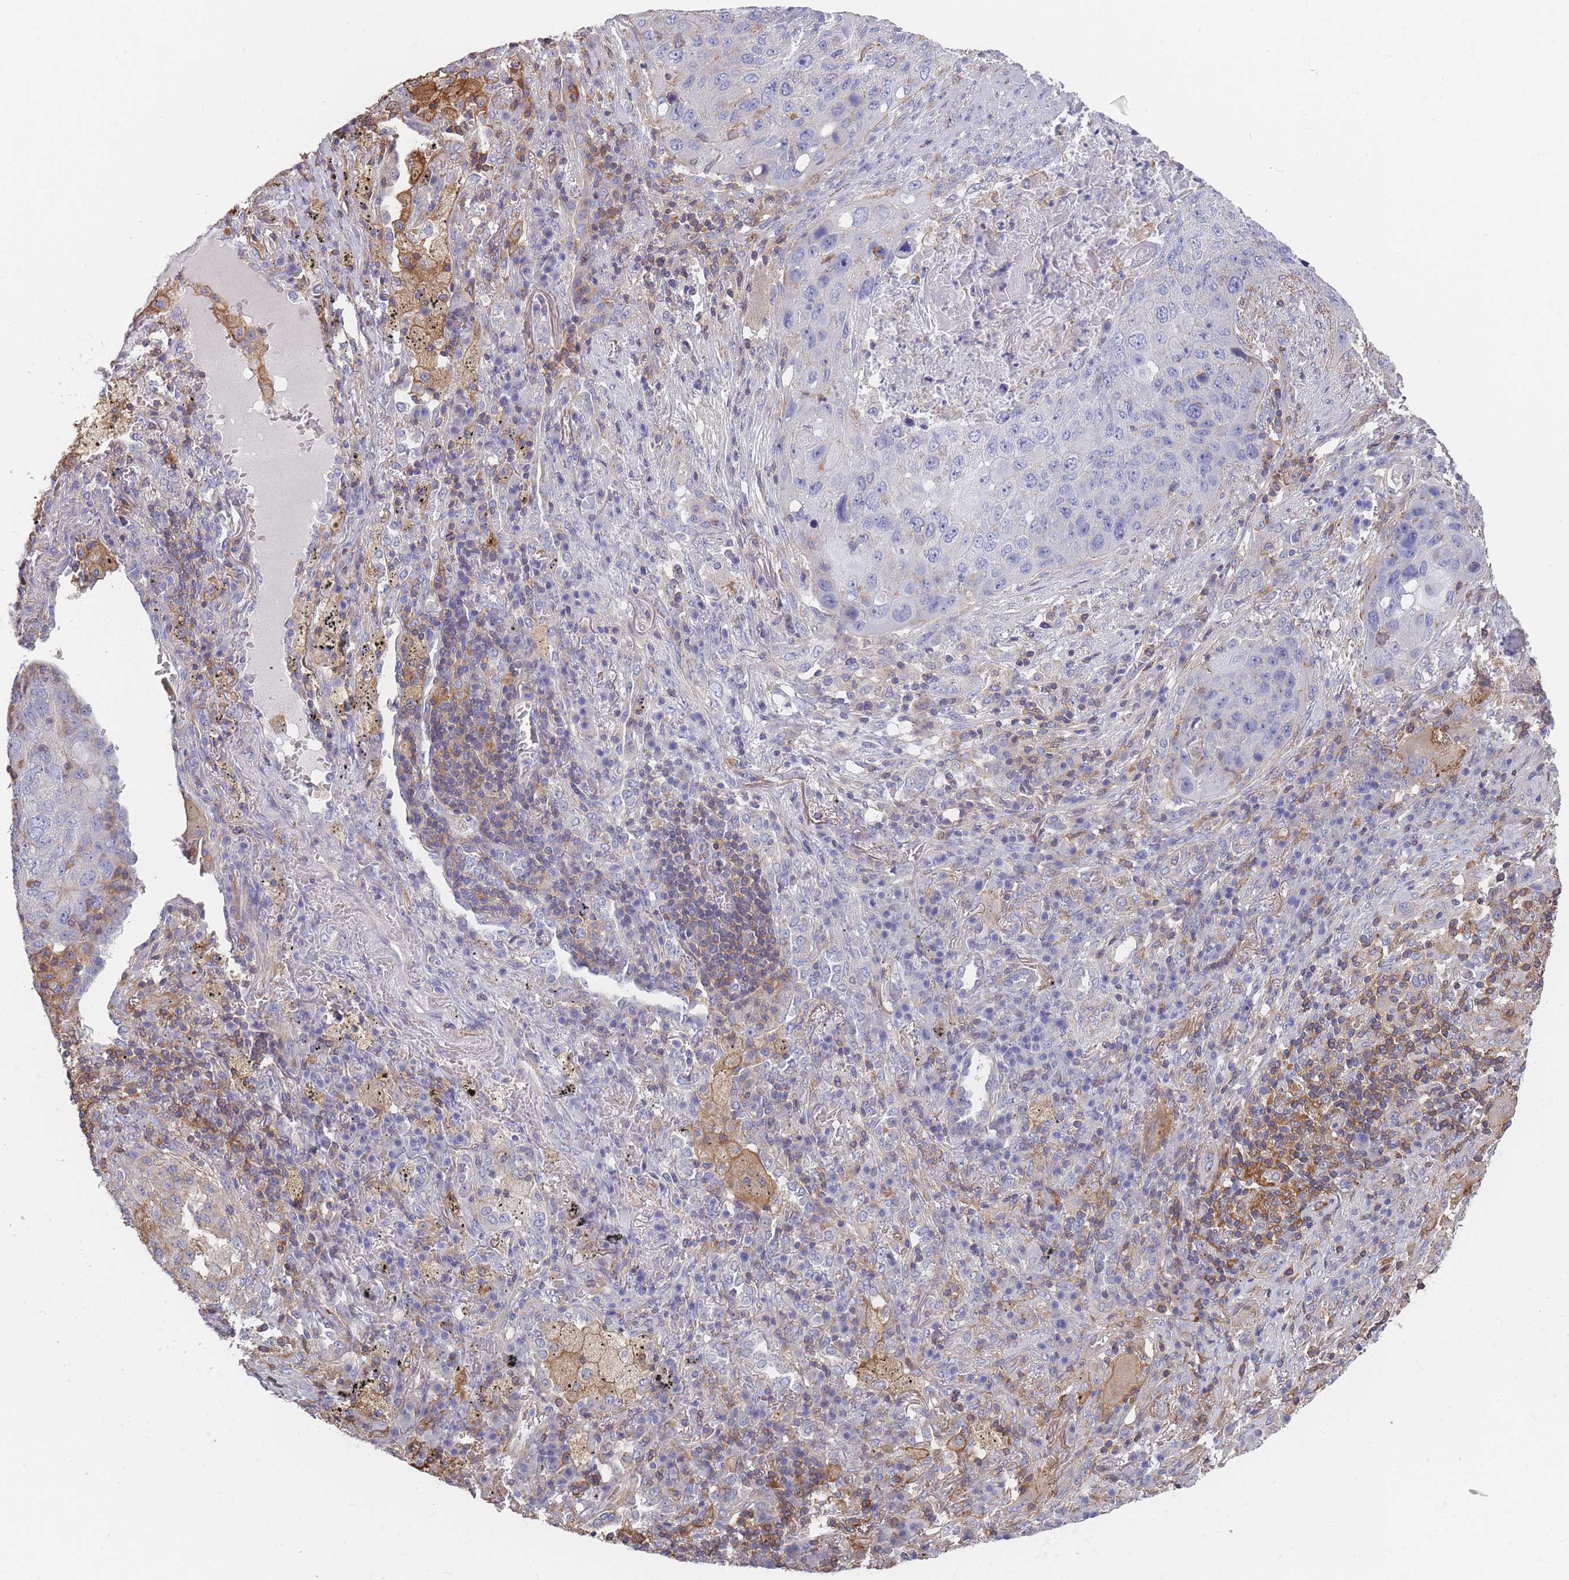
{"staining": {"intensity": "negative", "quantity": "none", "location": "none"}, "tissue": "lung cancer", "cell_type": "Tumor cells", "image_type": "cancer", "snomed": [{"axis": "morphology", "description": "Squamous cell carcinoma, NOS"}, {"axis": "topography", "description": "Lung"}], "caption": "There is no significant staining in tumor cells of lung cancer (squamous cell carcinoma). (Immunohistochemistry, brightfield microscopy, high magnification).", "gene": "SCCPDH", "patient": {"sex": "female", "age": 63}}